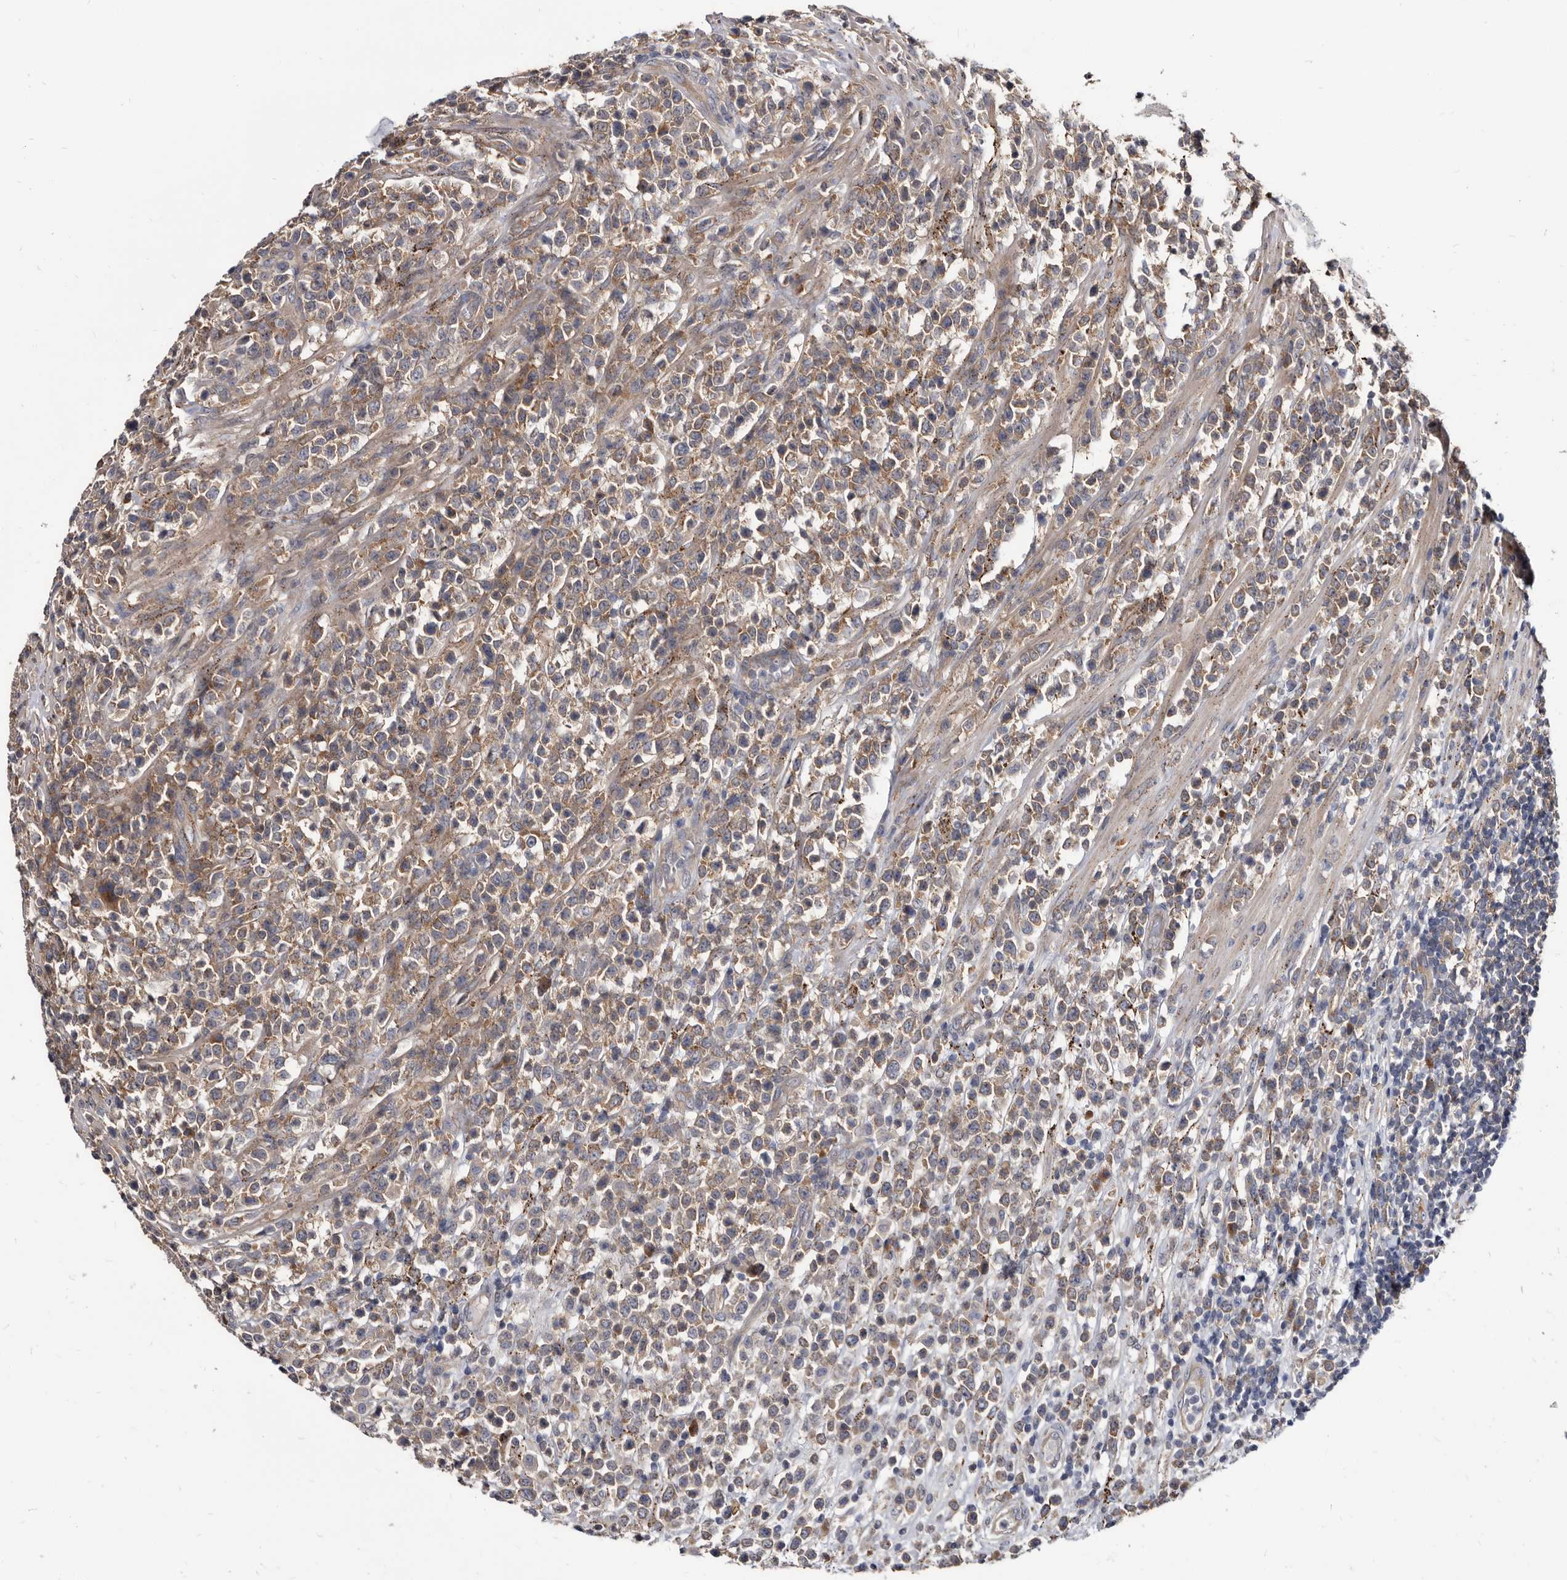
{"staining": {"intensity": "moderate", "quantity": "25%-75%", "location": "cytoplasmic/membranous"}, "tissue": "lymphoma", "cell_type": "Tumor cells", "image_type": "cancer", "snomed": [{"axis": "morphology", "description": "Malignant lymphoma, non-Hodgkin's type, High grade"}, {"axis": "topography", "description": "Colon"}], "caption": "Immunohistochemistry image of neoplastic tissue: high-grade malignant lymphoma, non-Hodgkin's type stained using immunohistochemistry (IHC) shows medium levels of moderate protein expression localized specifically in the cytoplasmic/membranous of tumor cells, appearing as a cytoplasmic/membranous brown color.", "gene": "ABCF2", "patient": {"sex": "female", "age": 53}}